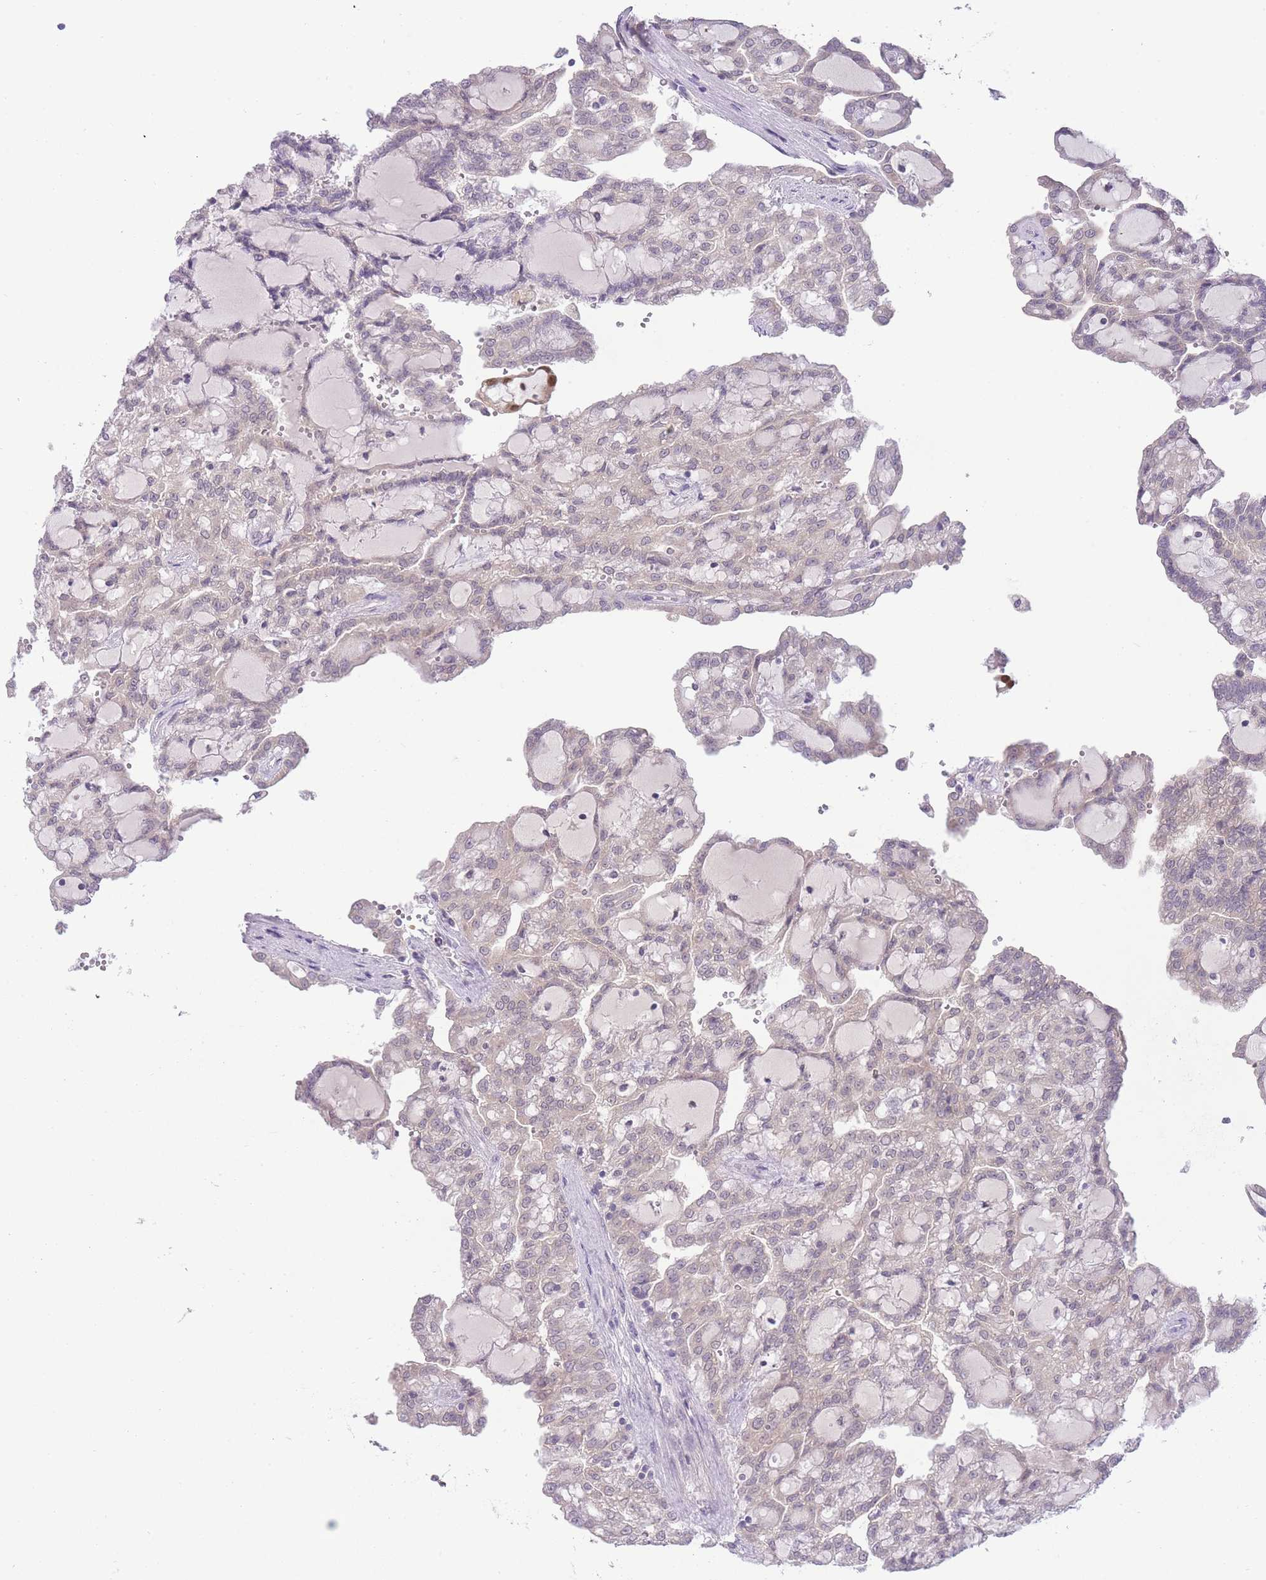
{"staining": {"intensity": "negative", "quantity": "none", "location": "none"}, "tissue": "renal cancer", "cell_type": "Tumor cells", "image_type": "cancer", "snomed": [{"axis": "morphology", "description": "Adenocarcinoma, NOS"}, {"axis": "topography", "description": "Kidney"}], "caption": "The micrograph demonstrates no staining of tumor cells in renal adenocarcinoma.", "gene": "TMED3", "patient": {"sex": "male", "age": 63}}